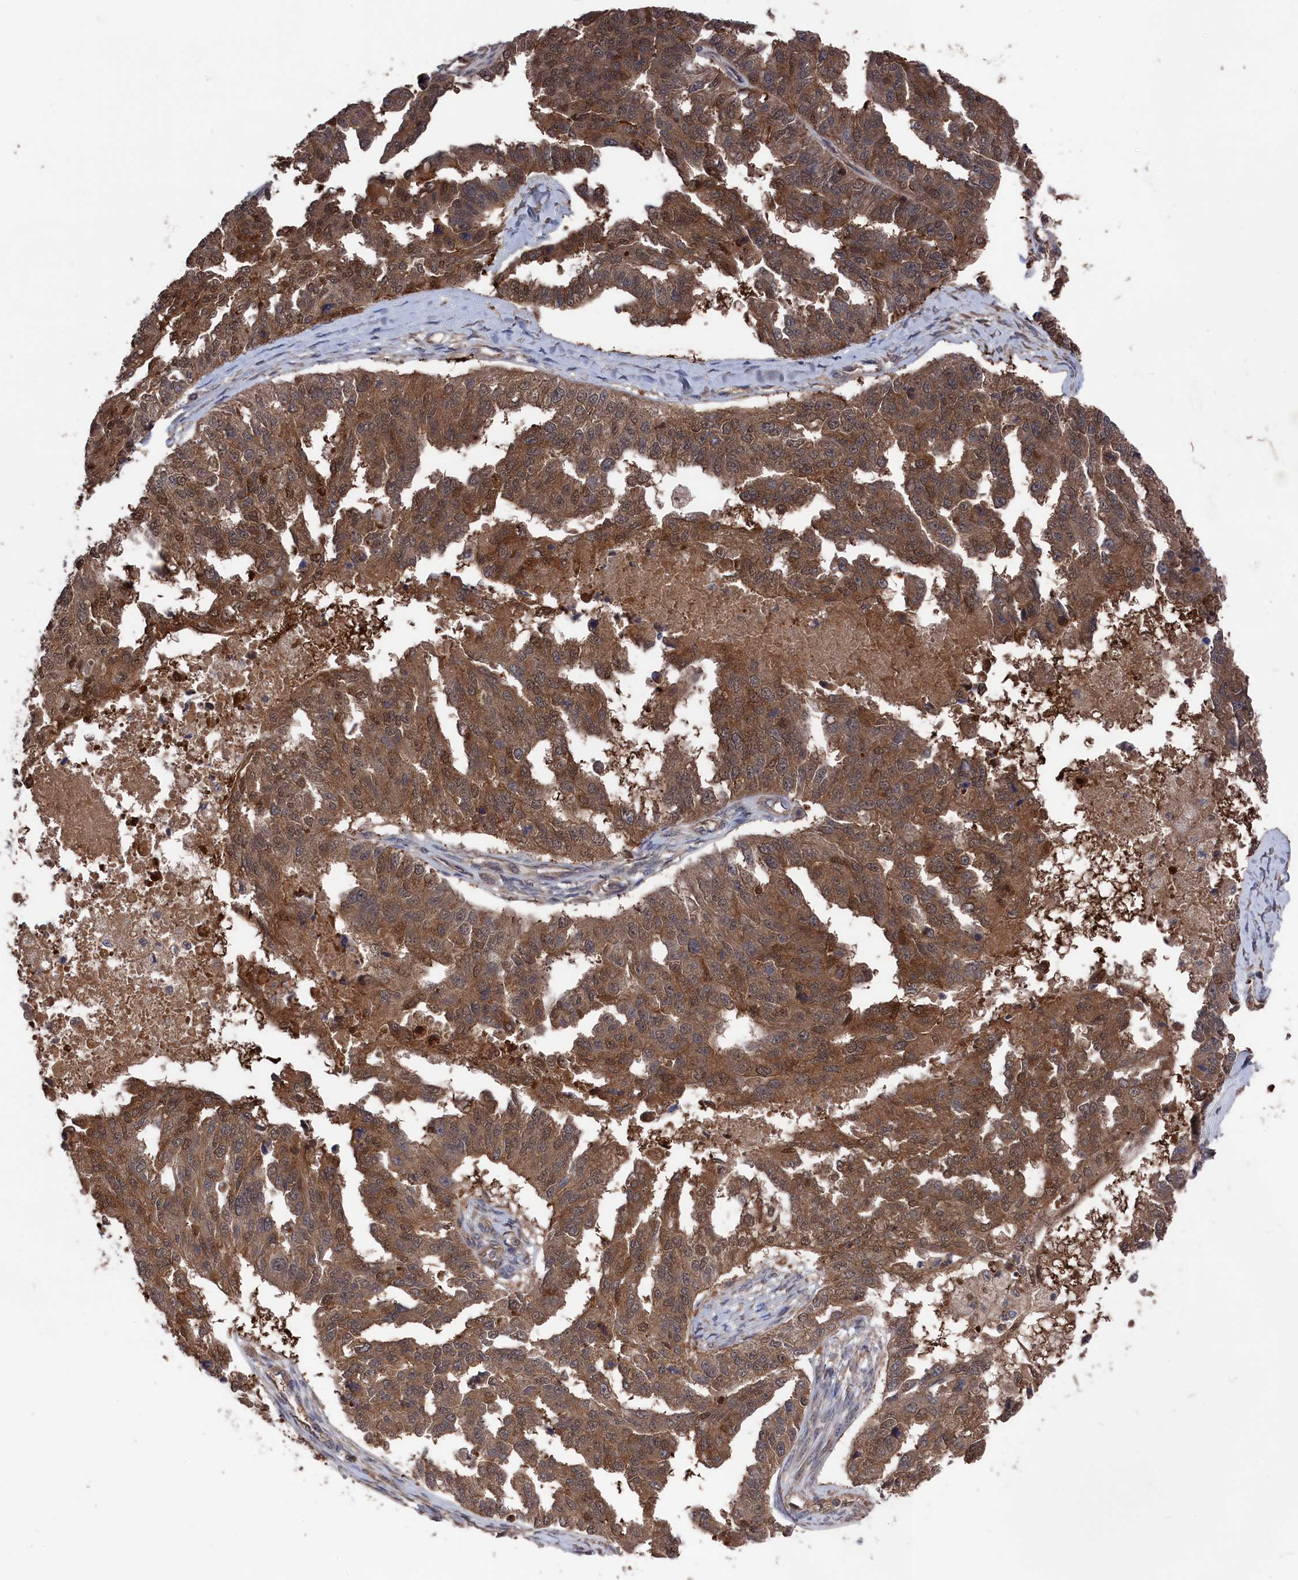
{"staining": {"intensity": "moderate", "quantity": ">75%", "location": "cytoplasmic/membranous,nuclear"}, "tissue": "ovarian cancer", "cell_type": "Tumor cells", "image_type": "cancer", "snomed": [{"axis": "morphology", "description": "Cystadenocarcinoma, serous, NOS"}, {"axis": "topography", "description": "Ovary"}], "caption": "Immunohistochemistry of ovarian cancer (serous cystadenocarcinoma) demonstrates medium levels of moderate cytoplasmic/membranous and nuclear expression in about >75% of tumor cells. Using DAB (brown) and hematoxylin (blue) stains, captured at high magnification using brightfield microscopy.", "gene": "NUTF2", "patient": {"sex": "female", "age": 58}}